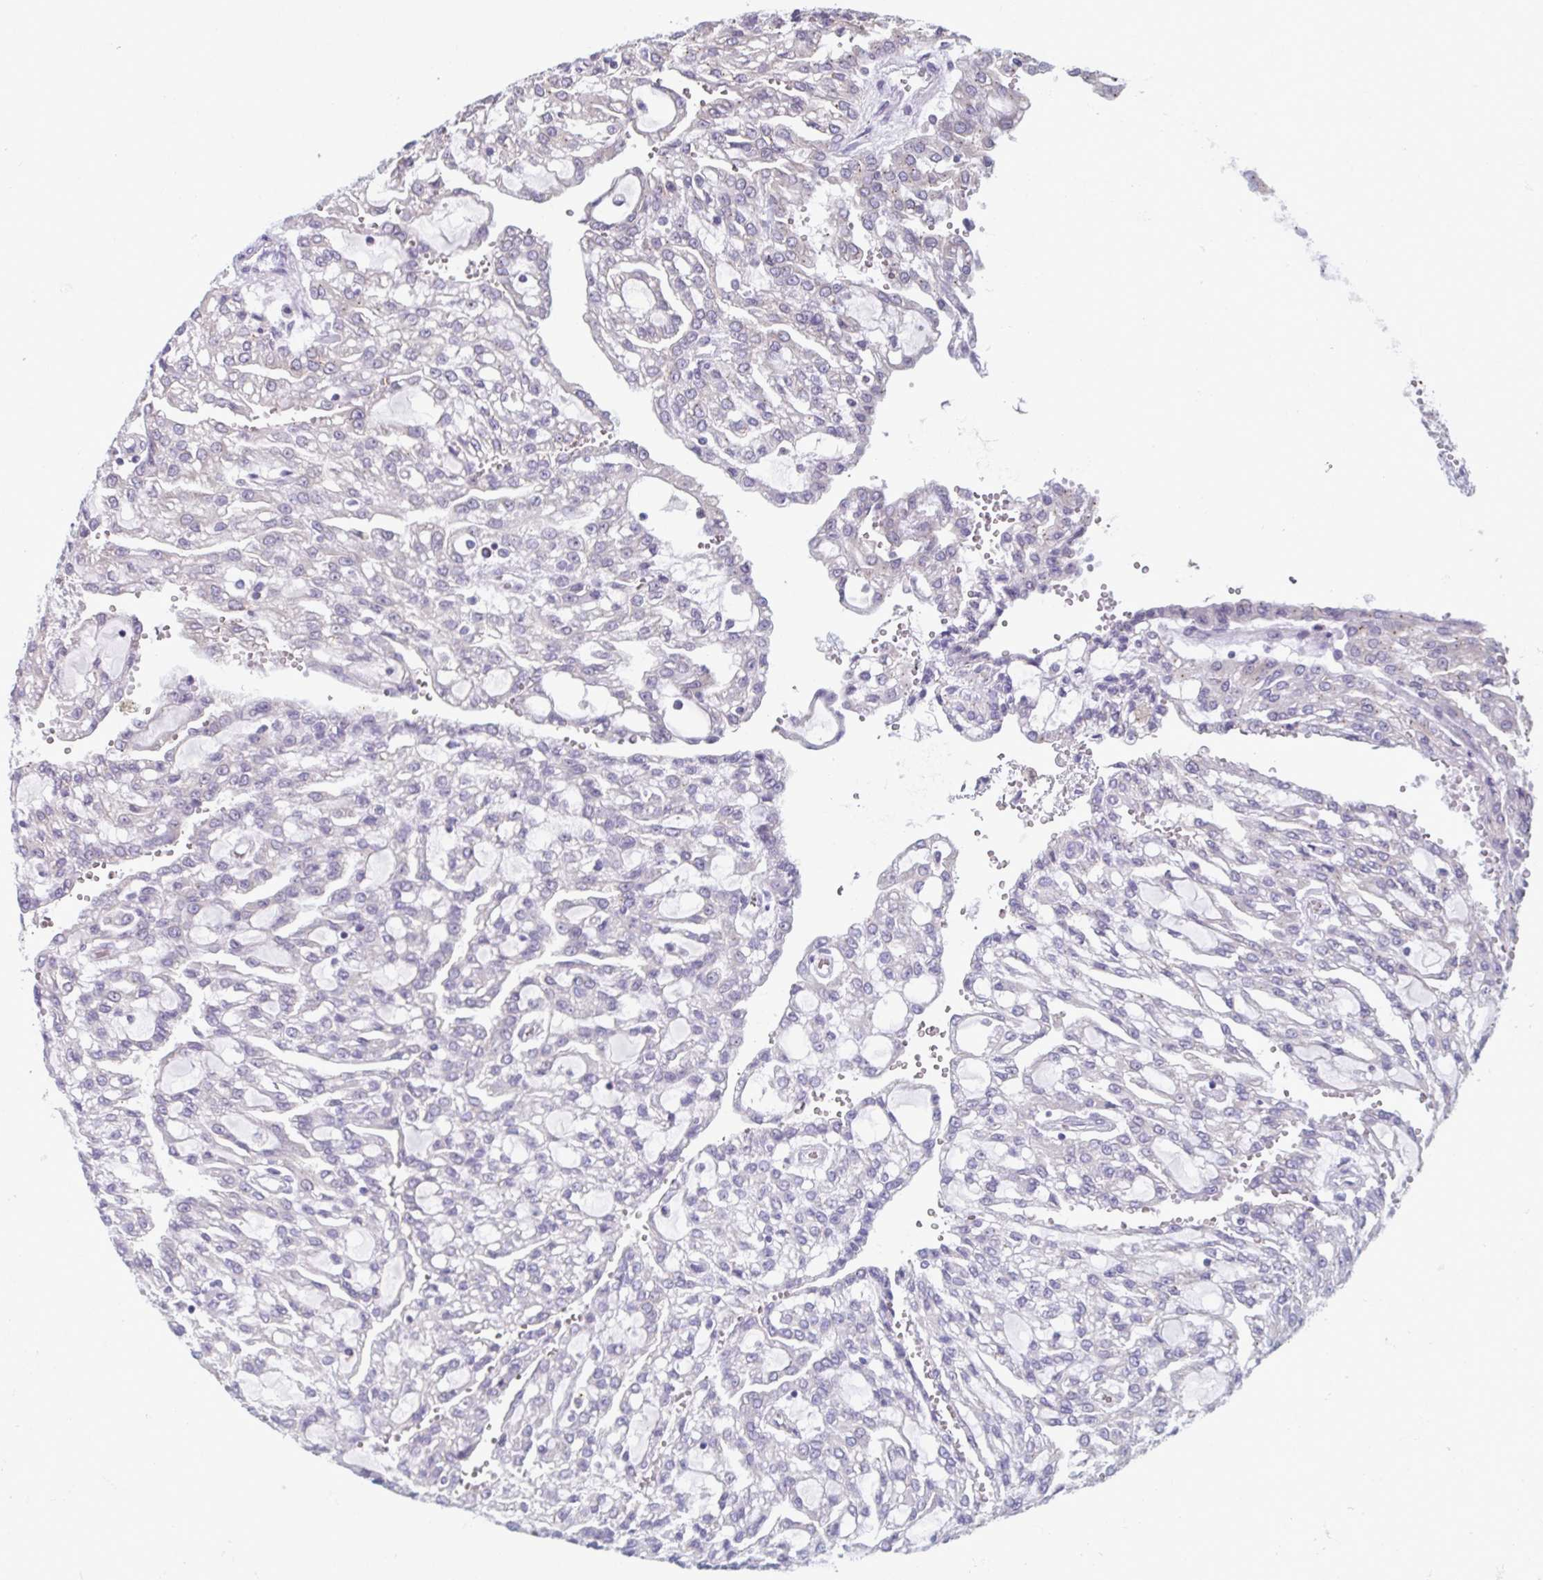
{"staining": {"intensity": "negative", "quantity": "none", "location": "none"}, "tissue": "renal cancer", "cell_type": "Tumor cells", "image_type": "cancer", "snomed": [{"axis": "morphology", "description": "Adenocarcinoma, NOS"}, {"axis": "topography", "description": "Kidney"}], "caption": "Renal adenocarcinoma was stained to show a protein in brown. There is no significant positivity in tumor cells.", "gene": "TMEM108", "patient": {"sex": "male", "age": 63}}